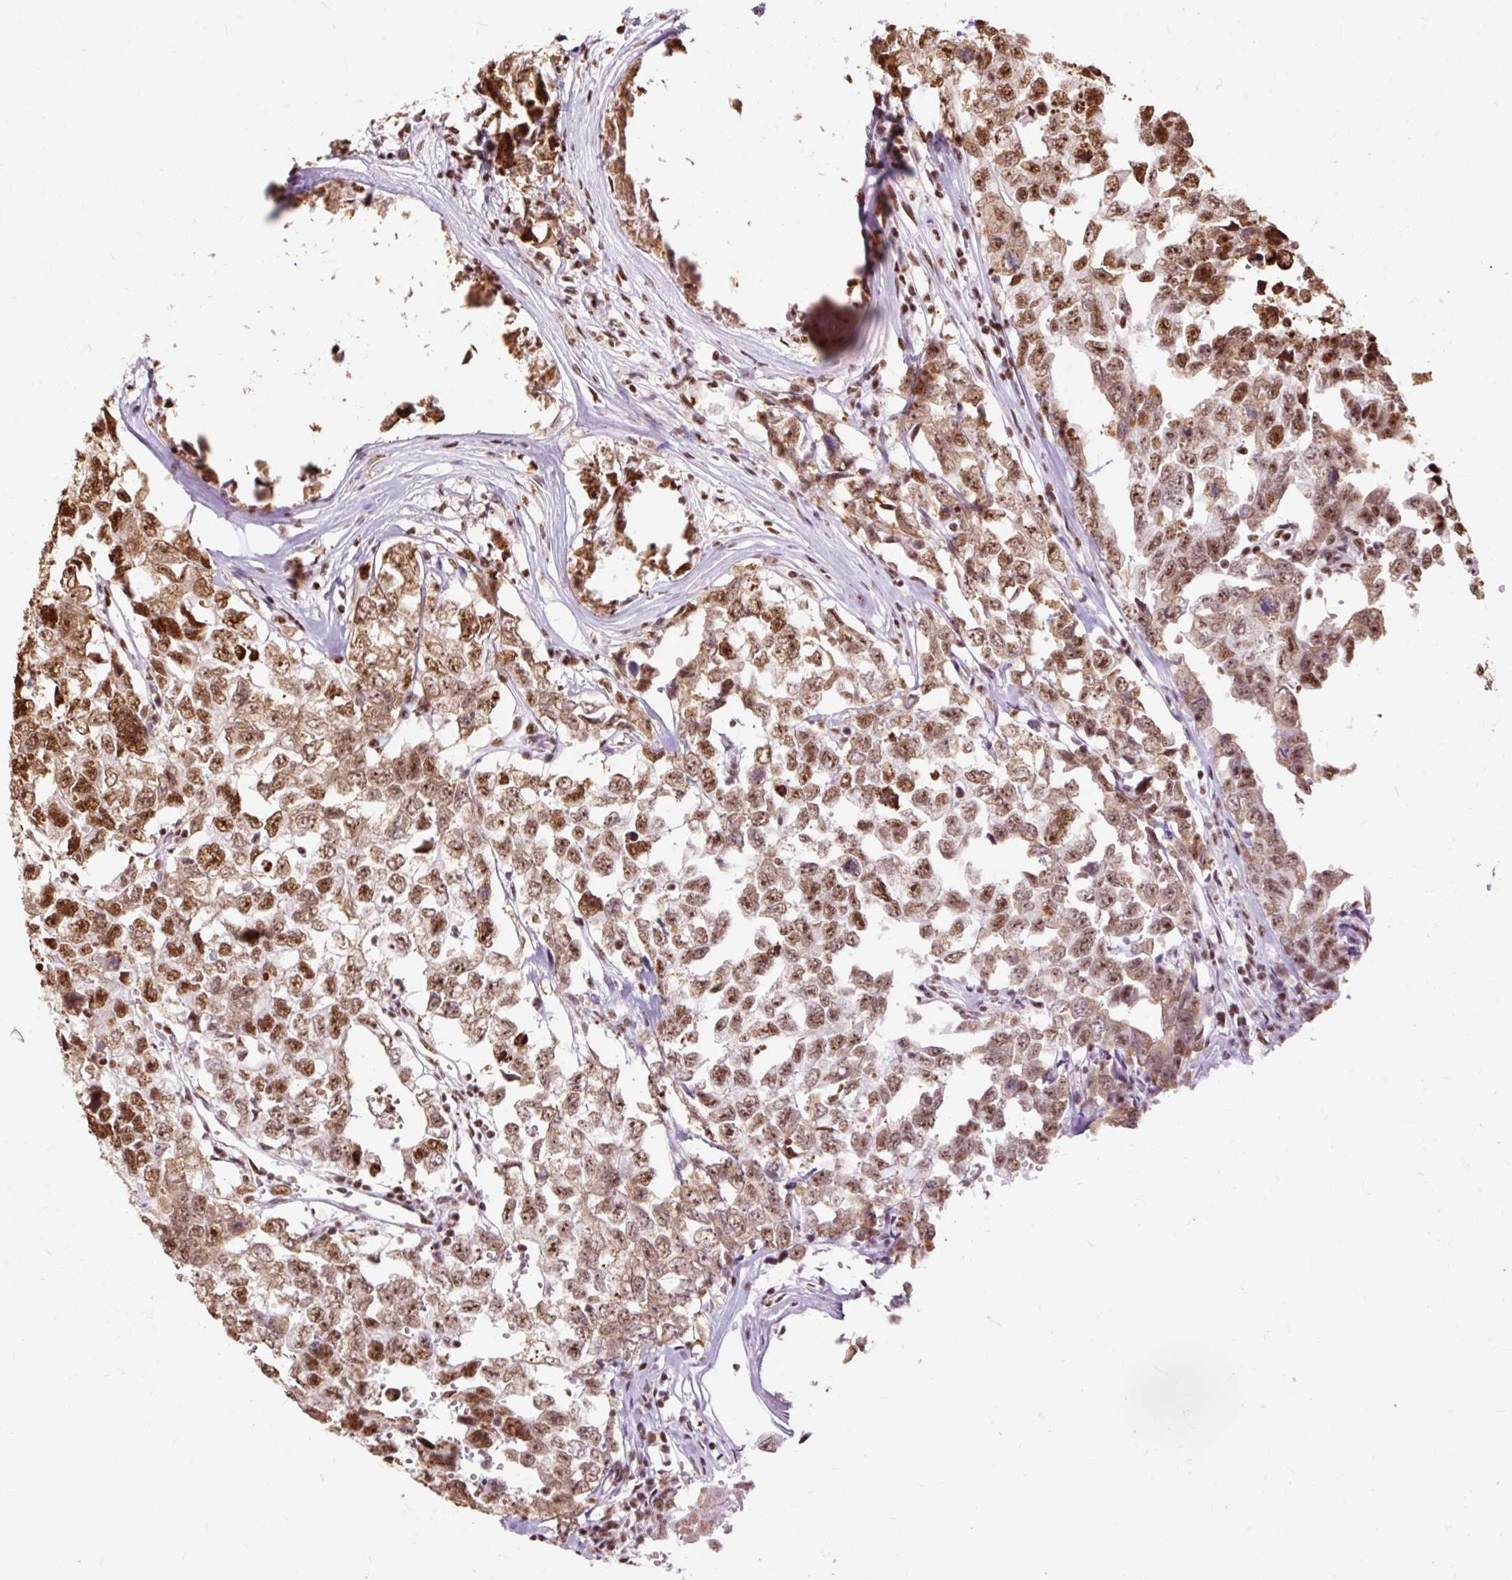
{"staining": {"intensity": "moderate", "quantity": "25%-75%", "location": "nuclear"}, "tissue": "testis cancer", "cell_type": "Tumor cells", "image_type": "cancer", "snomed": [{"axis": "morphology", "description": "Carcinoma, Embryonal, NOS"}, {"axis": "topography", "description": "Testis"}], "caption": "This is a photomicrograph of immunohistochemistry staining of embryonal carcinoma (testis), which shows moderate staining in the nuclear of tumor cells.", "gene": "XRCC6", "patient": {"sex": "male", "age": 22}}